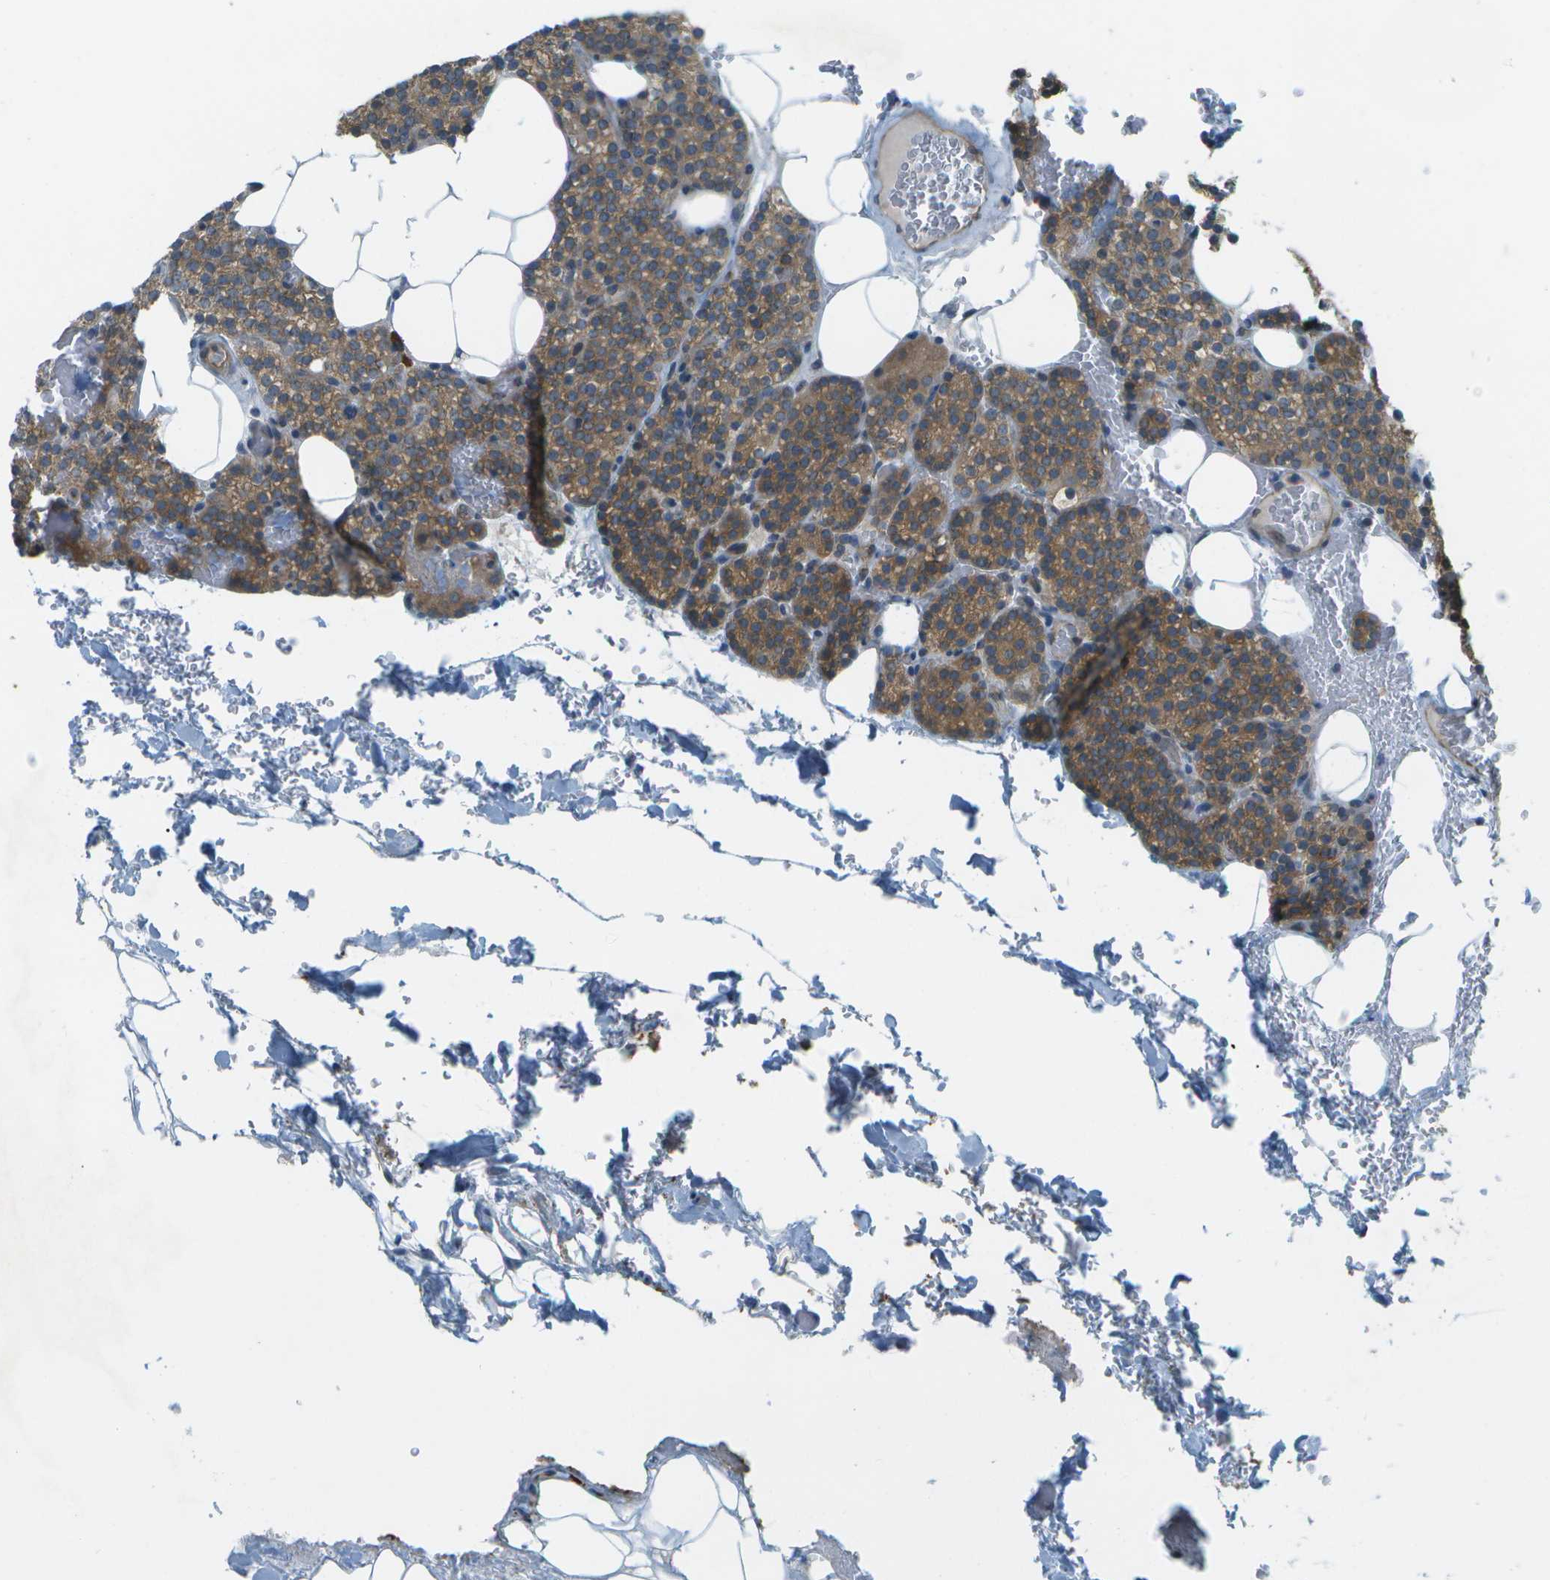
{"staining": {"intensity": "moderate", "quantity": ">75%", "location": "cytoplasmic/membranous"}, "tissue": "parathyroid gland", "cell_type": "Glandular cells", "image_type": "normal", "snomed": [{"axis": "morphology", "description": "Normal tissue, NOS"}, {"axis": "morphology", "description": "Inflammation chronic"}, {"axis": "morphology", "description": "Goiter, colloid"}, {"axis": "topography", "description": "Thyroid gland"}, {"axis": "topography", "description": "Parathyroid gland"}], "caption": "Immunohistochemical staining of unremarkable parathyroid gland displays >75% levels of moderate cytoplasmic/membranous protein expression in approximately >75% of glandular cells.", "gene": "WNK2", "patient": {"sex": "male", "age": 65}}